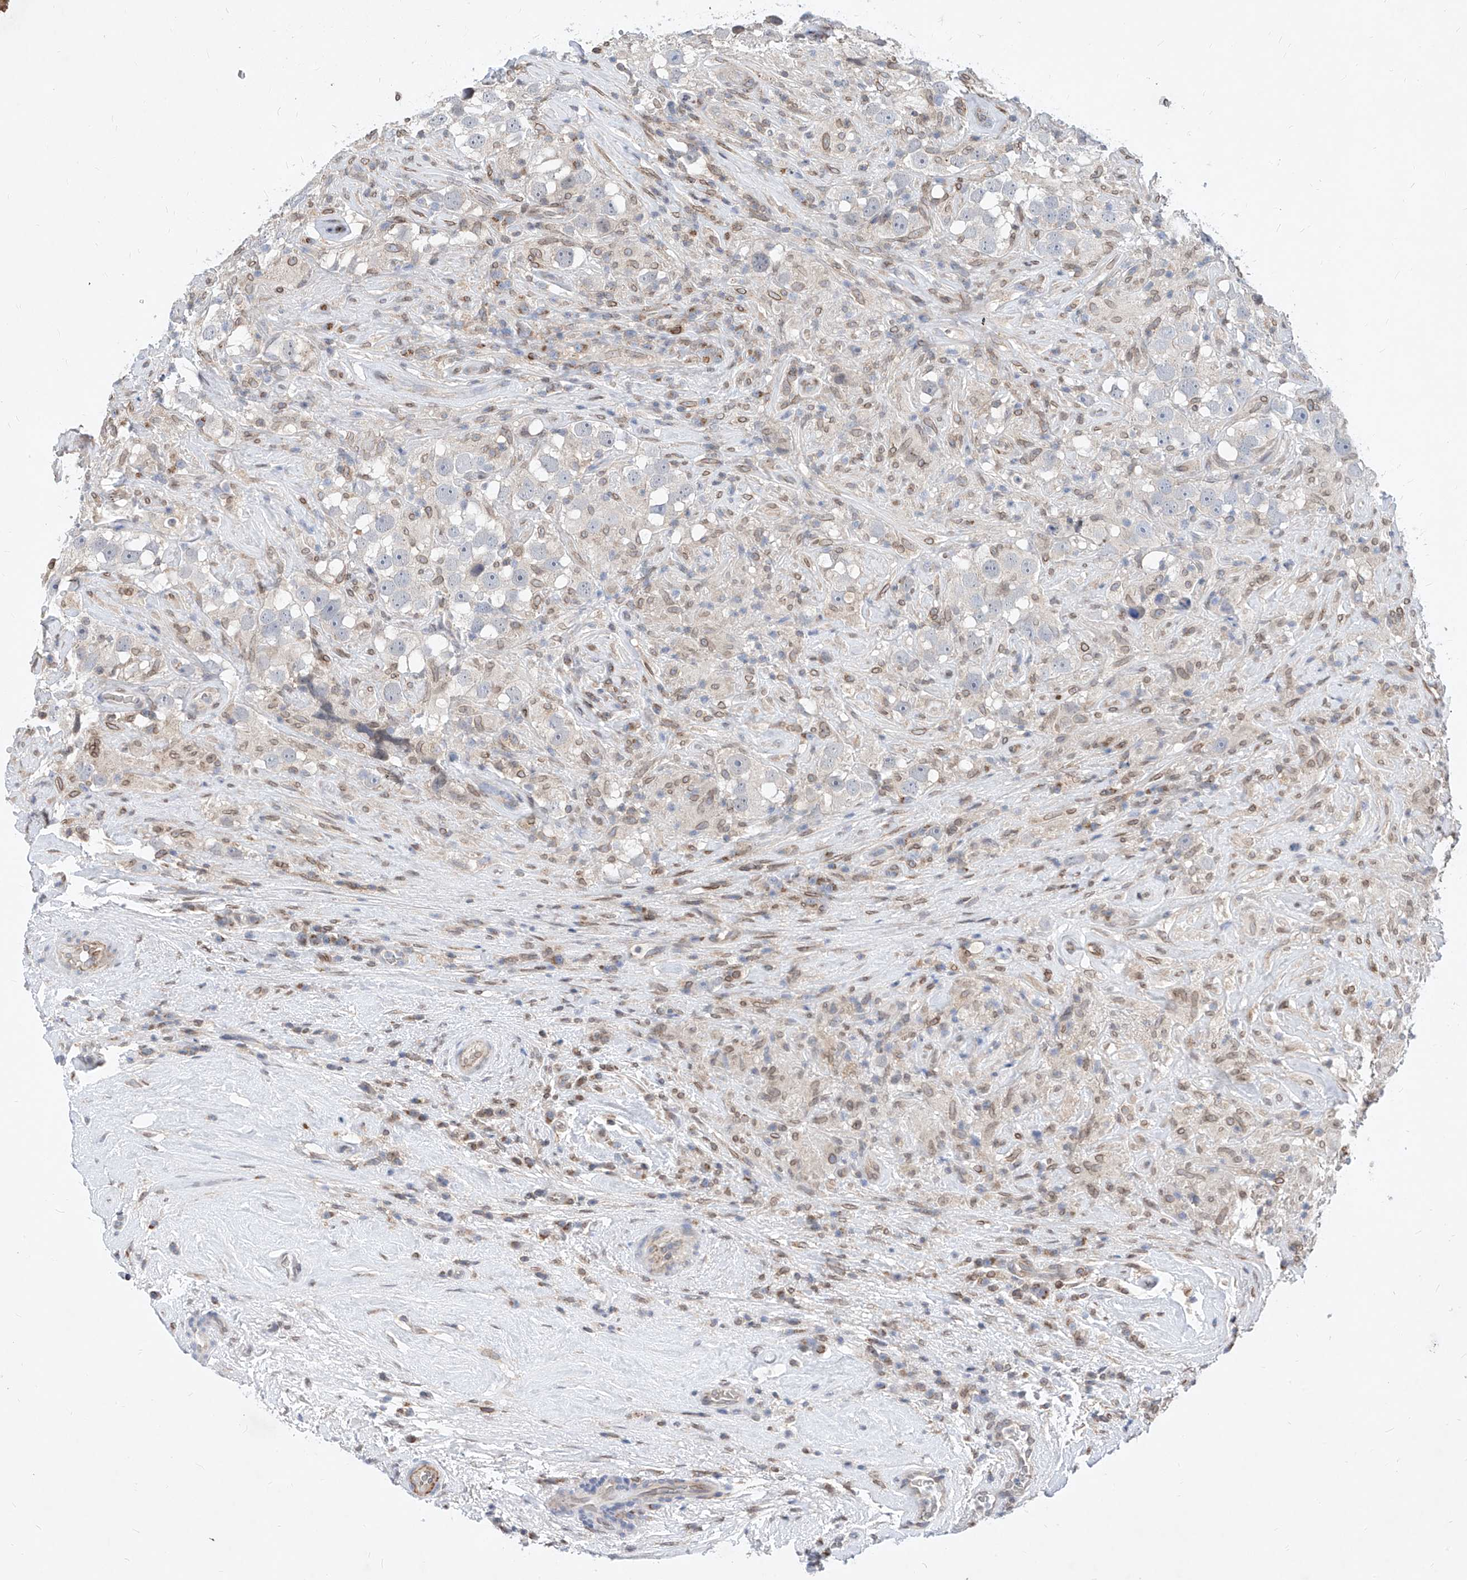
{"staining": {"intensity": "negative", "quantity": "none", "location": "none"}, "tissue": "testis cancer", "cell_type": "Tumor cells", "image_type": "cancer", "snomed": [{"axis": "morphology", "description": "Seminoma, NOS"}, {"axis": "topography", "description": "Testis"}], "caption": "Tumor cells show no significant protein expression in testis cancer.", "gene": "MX2", "patient": {"sex": "male", "age": 49}}